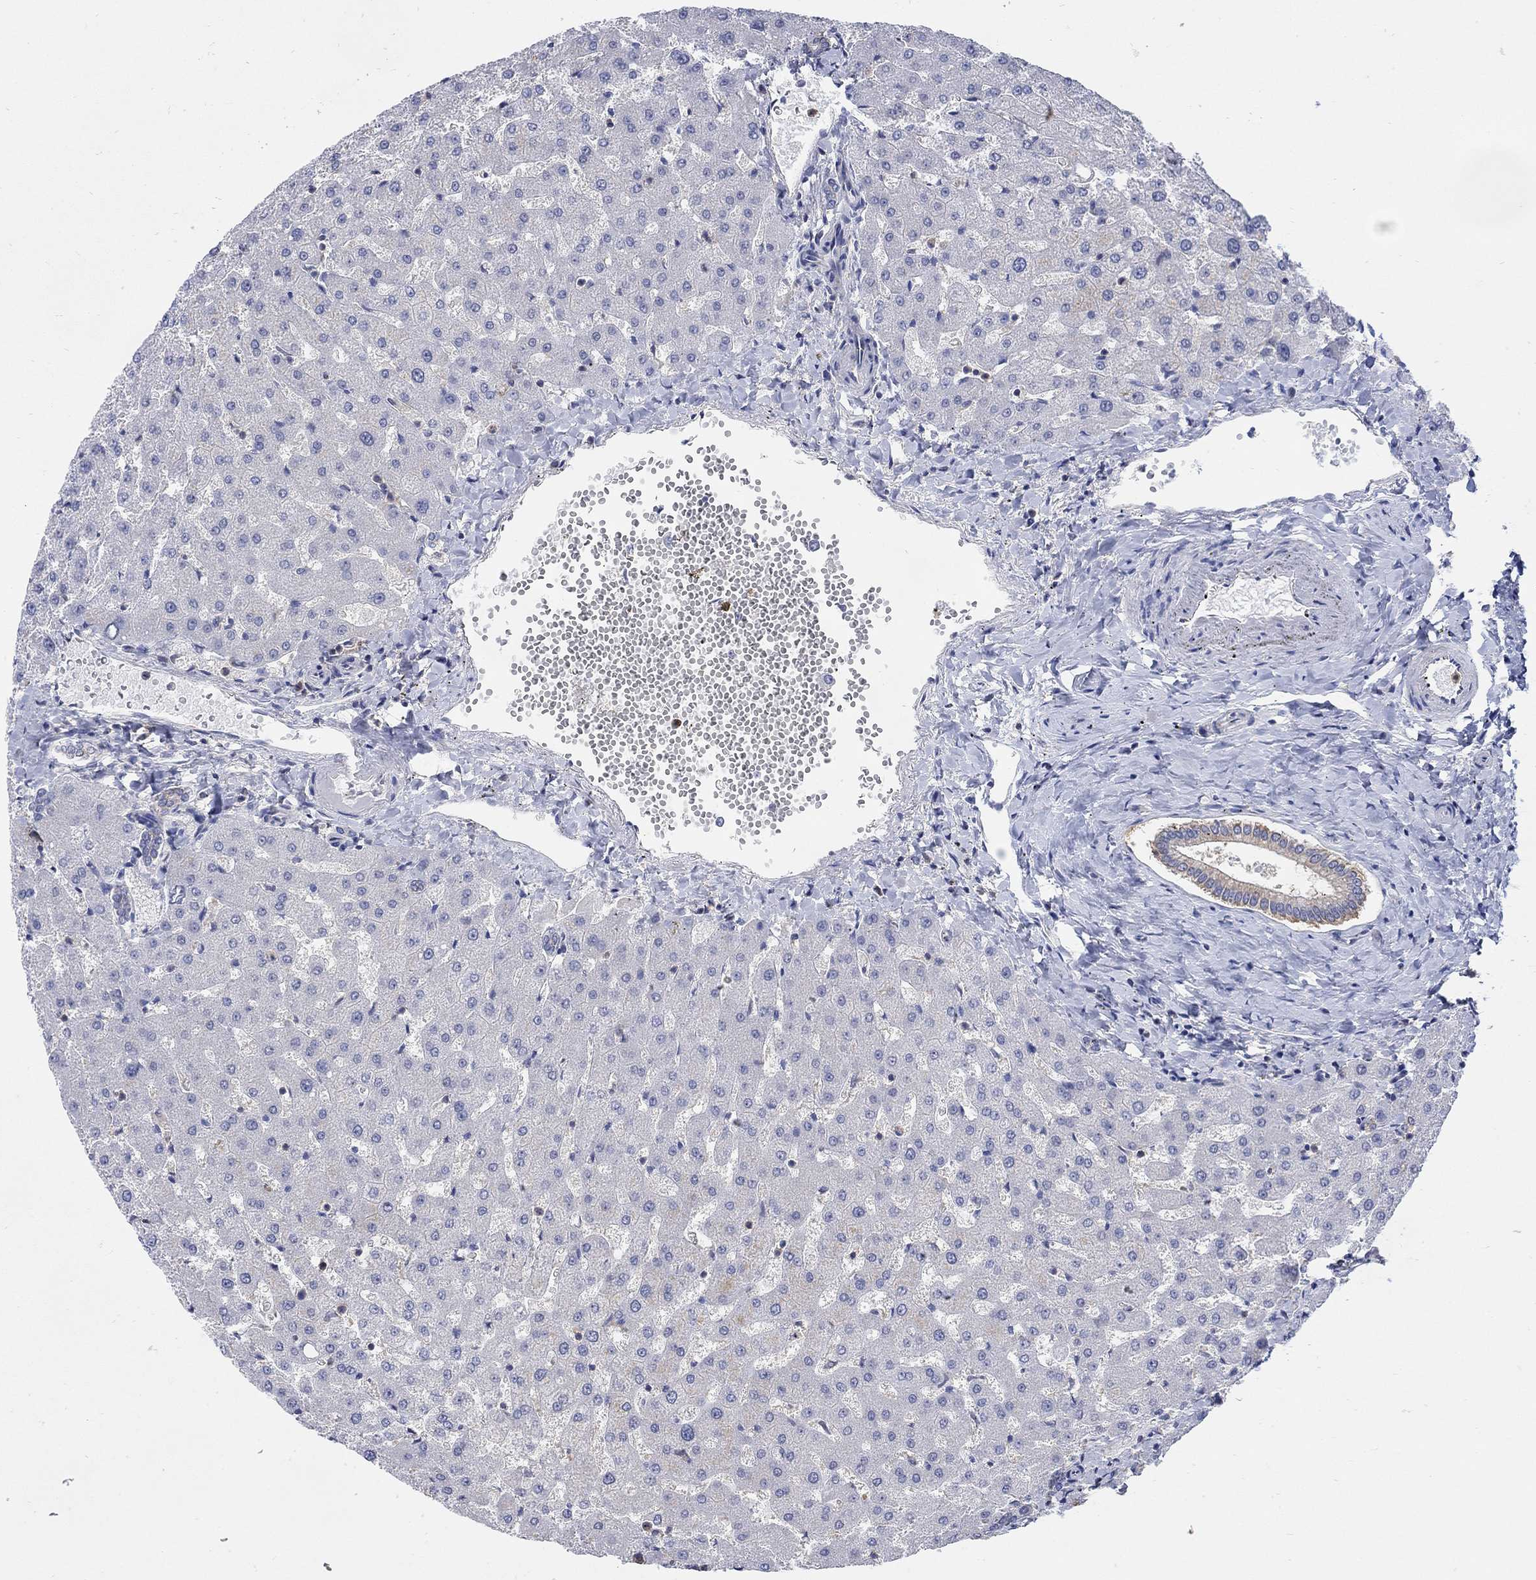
{"staining": {"intensity": "negative", "quantity": "none", "location": "none"}, "tissue": "liver", "cell_type": "Cholangiocytes", "image_type": "normal", "snomed": [{"axis": "morphology", "description": "Normal tissue, NOS"}, {"axis": "topography", "description": "Liver"}], "caption": "High power microscopy photomicrograph of an immunohistochemistry histopathology image of benign liver, revealing no significant expression in cholangiocytes.", "gene": "TEKT3", "patient": {"sex": "female", "age": 50}}